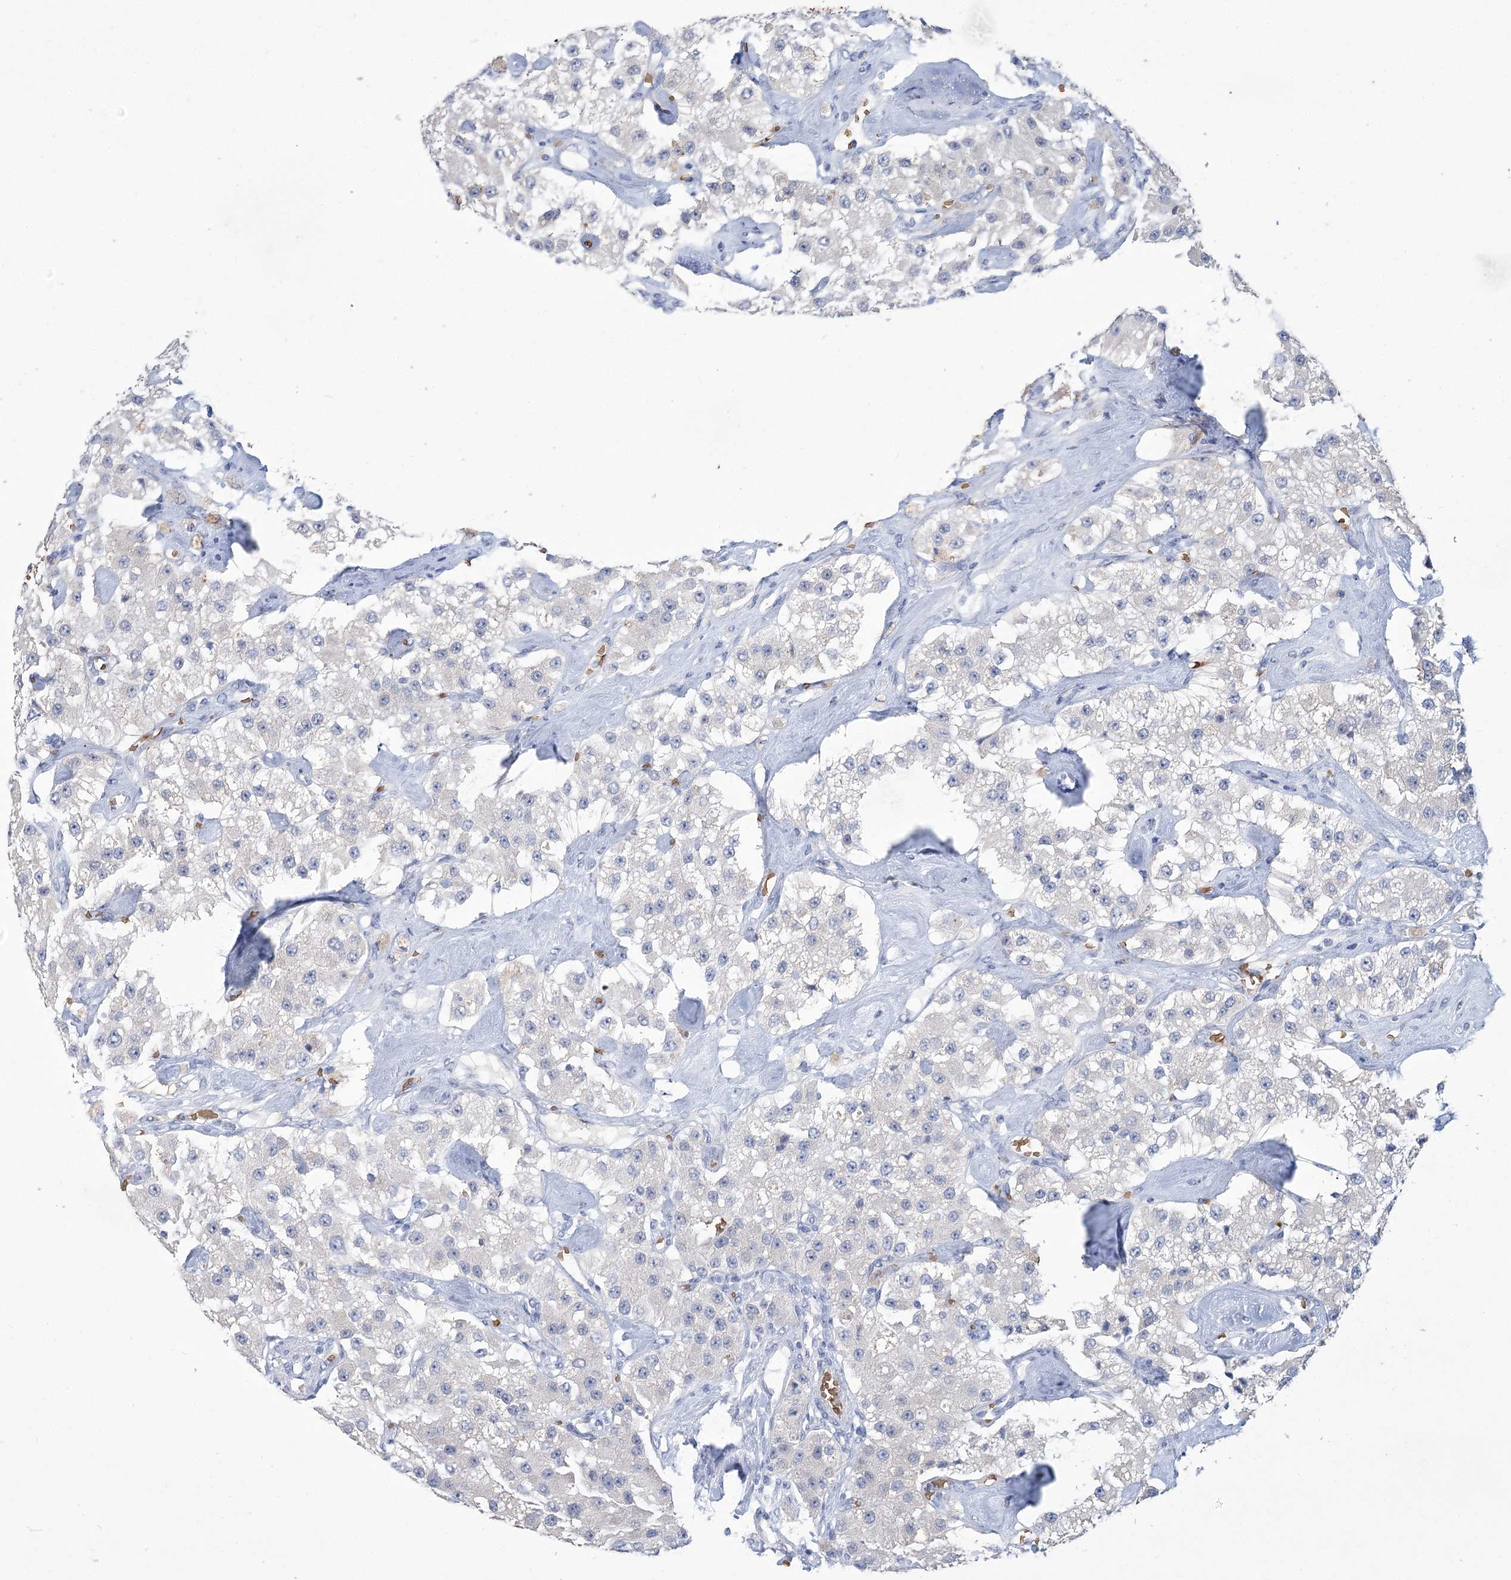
{"staining": {"intensity": "moderate", "quantity": "<25%", "location": "cytoplasmic/membranous"}, "tissue": "carcinoid", "cell_type": "Tumor cells", "image_type": "cancer", "snomed": [{"axis": "morphology", "description": "Carcinoid, malignant, NOS"}, {"axis": "topography", "description": "Pancreas"}], "caption": "A low amount of moderate cytoplasmic/membranous staining is seen in about <25% of tumor cells in carcinoid tissue. (Brightfield microscopy of DAB IHC at high magnification).", "gene": "HBA1", "patient": {"sex": "male", "age": 41}}